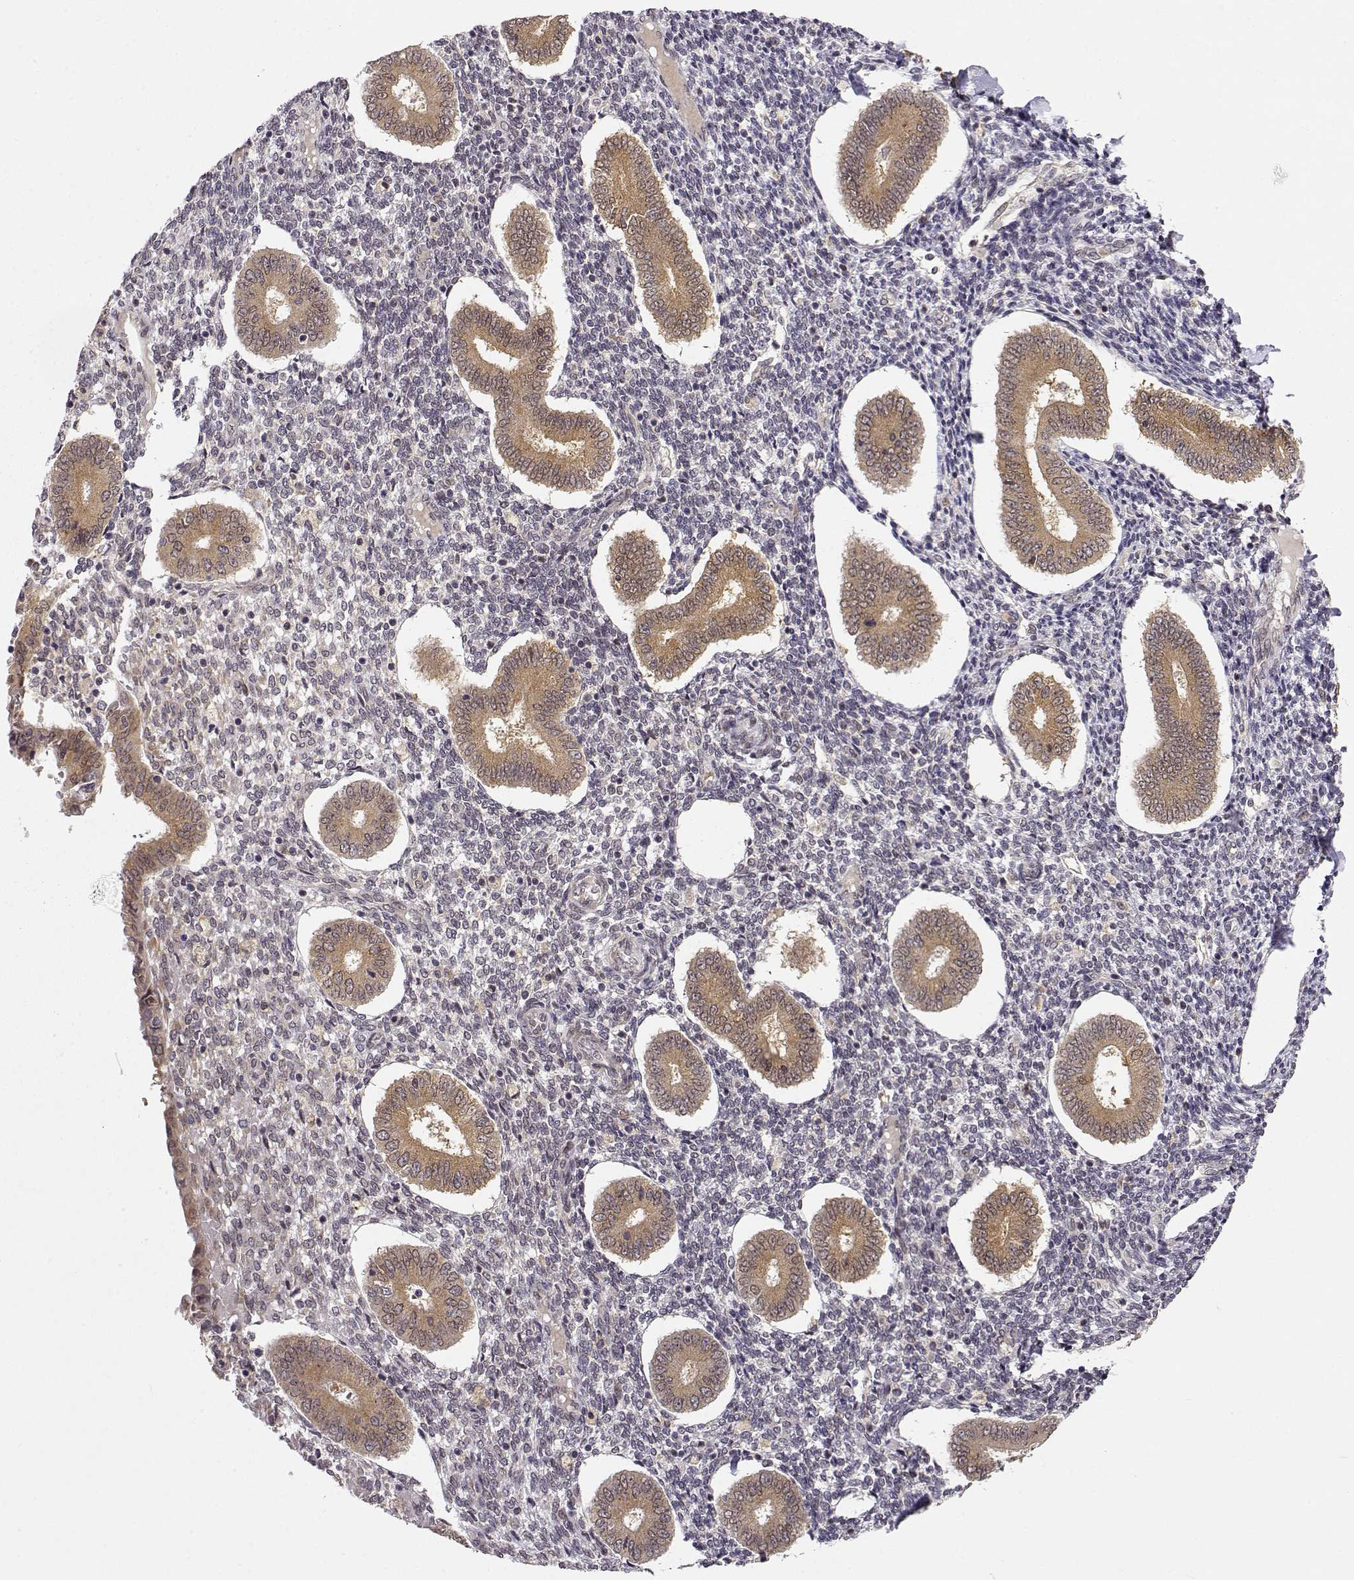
{"staining": {"intensity": "negative", "quantity": "none", "location": "none"}, "tissue": "endometrium", "cell_type": "Cells in endometrial stroma", "image_type": "normal", "snomed": [{"axis": "morphology", "description": "Normal tissue, NOS"}, {"axis": "topography", "description": "Endometrium"}], "caption": "Immunohistochemical staining of normal endometrium demonstrates no significant positivity in cells in endometrial stroma.", "gene": "ERGIC2", "patient": {"sex": "female", "age": 40}}